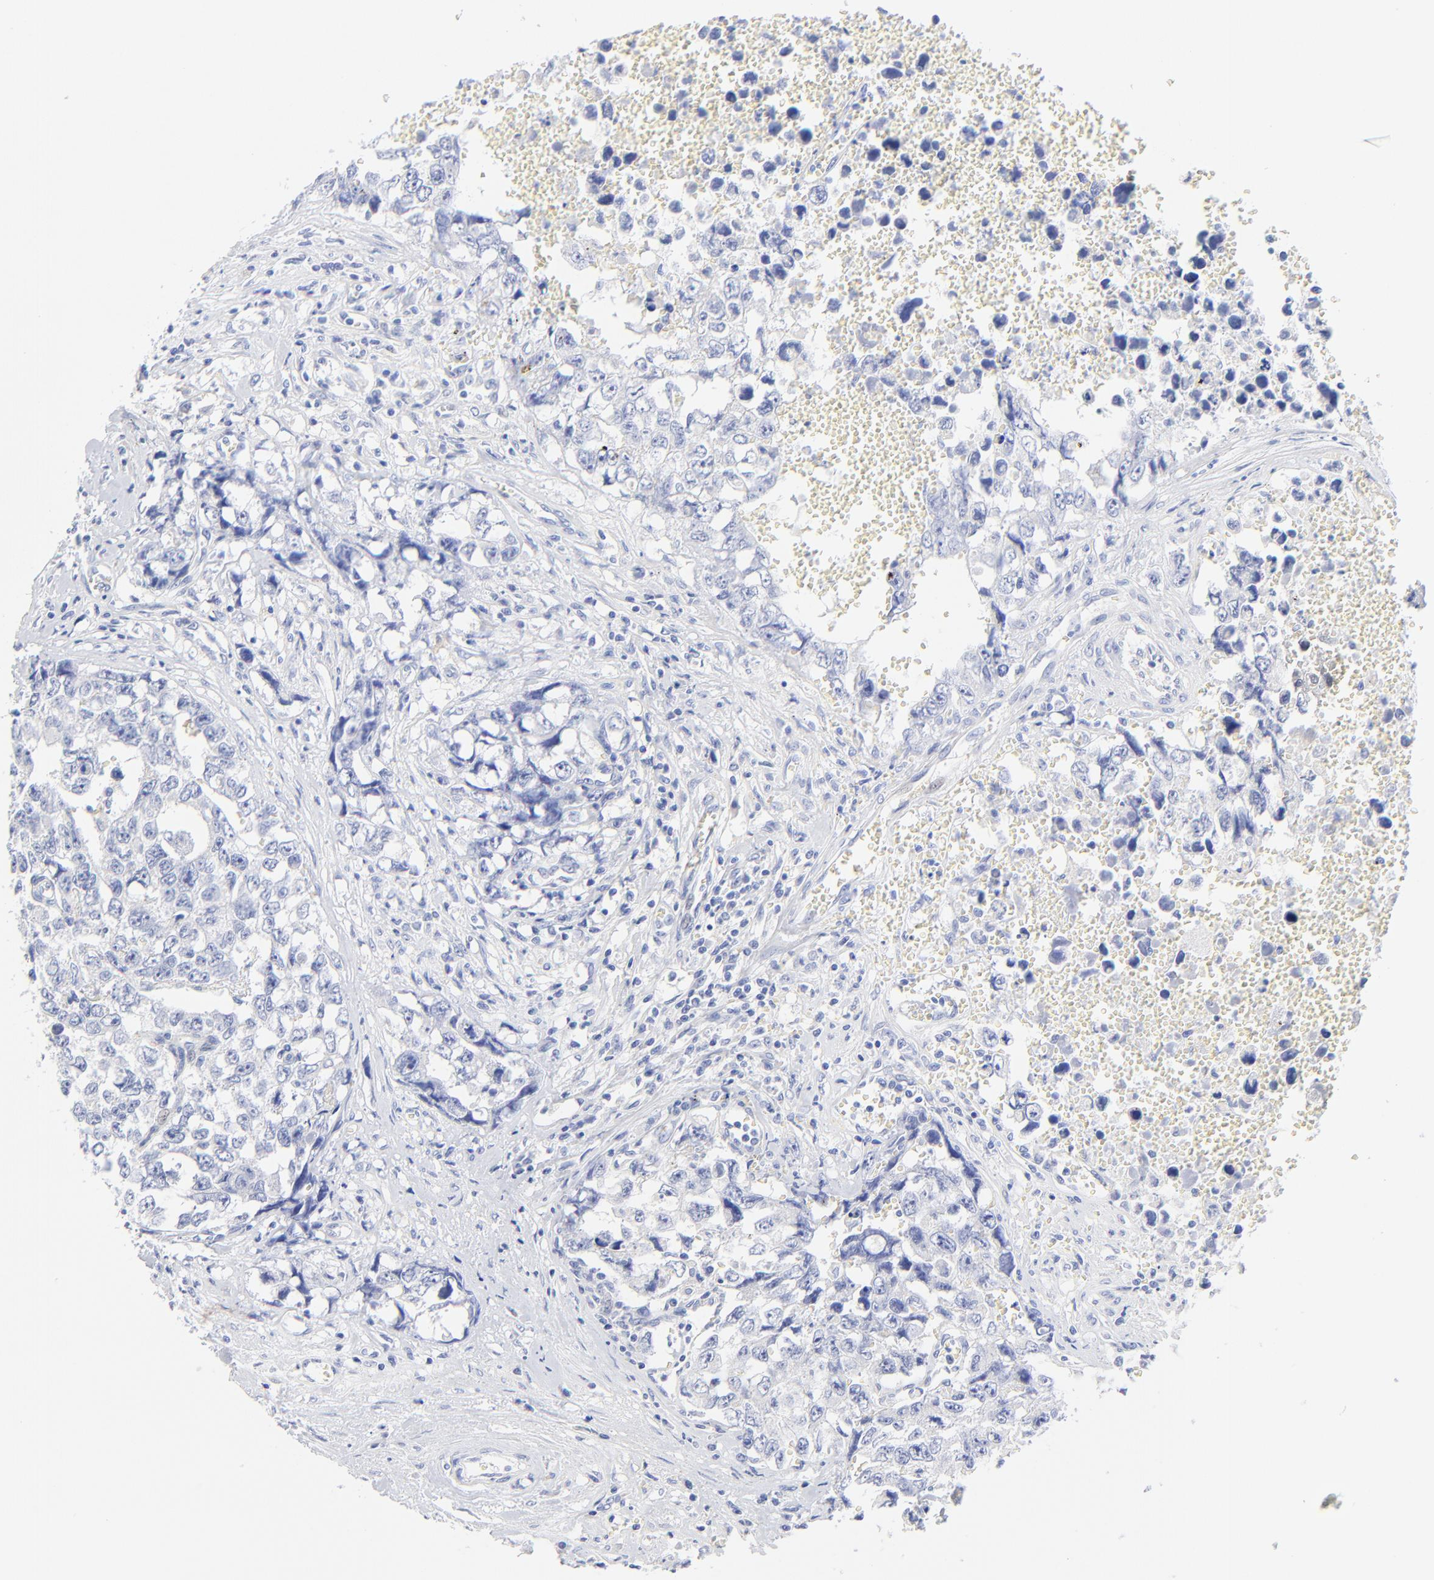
{"staining": {"intensity": "negative", "quantity": "none", "location": "none"}, "tissue": "testis cancer", "cell_type": "Tumor cells", "image_type": "cancer", "snomed": [{"axis": "morphology", "description": "Carcinoma, Embryonal, NOS"}, {"axis": "topography", "description": "Testis"}], "caption": "Micrograph shows no protein expression in tumor cells of testis cancer tissue. (DAB (3,3'-diaminobenzidine) IHC with hematoxylin counter stain).", "gene": "SULT4A1", "patient": {"sex": "male", "age": 31}}